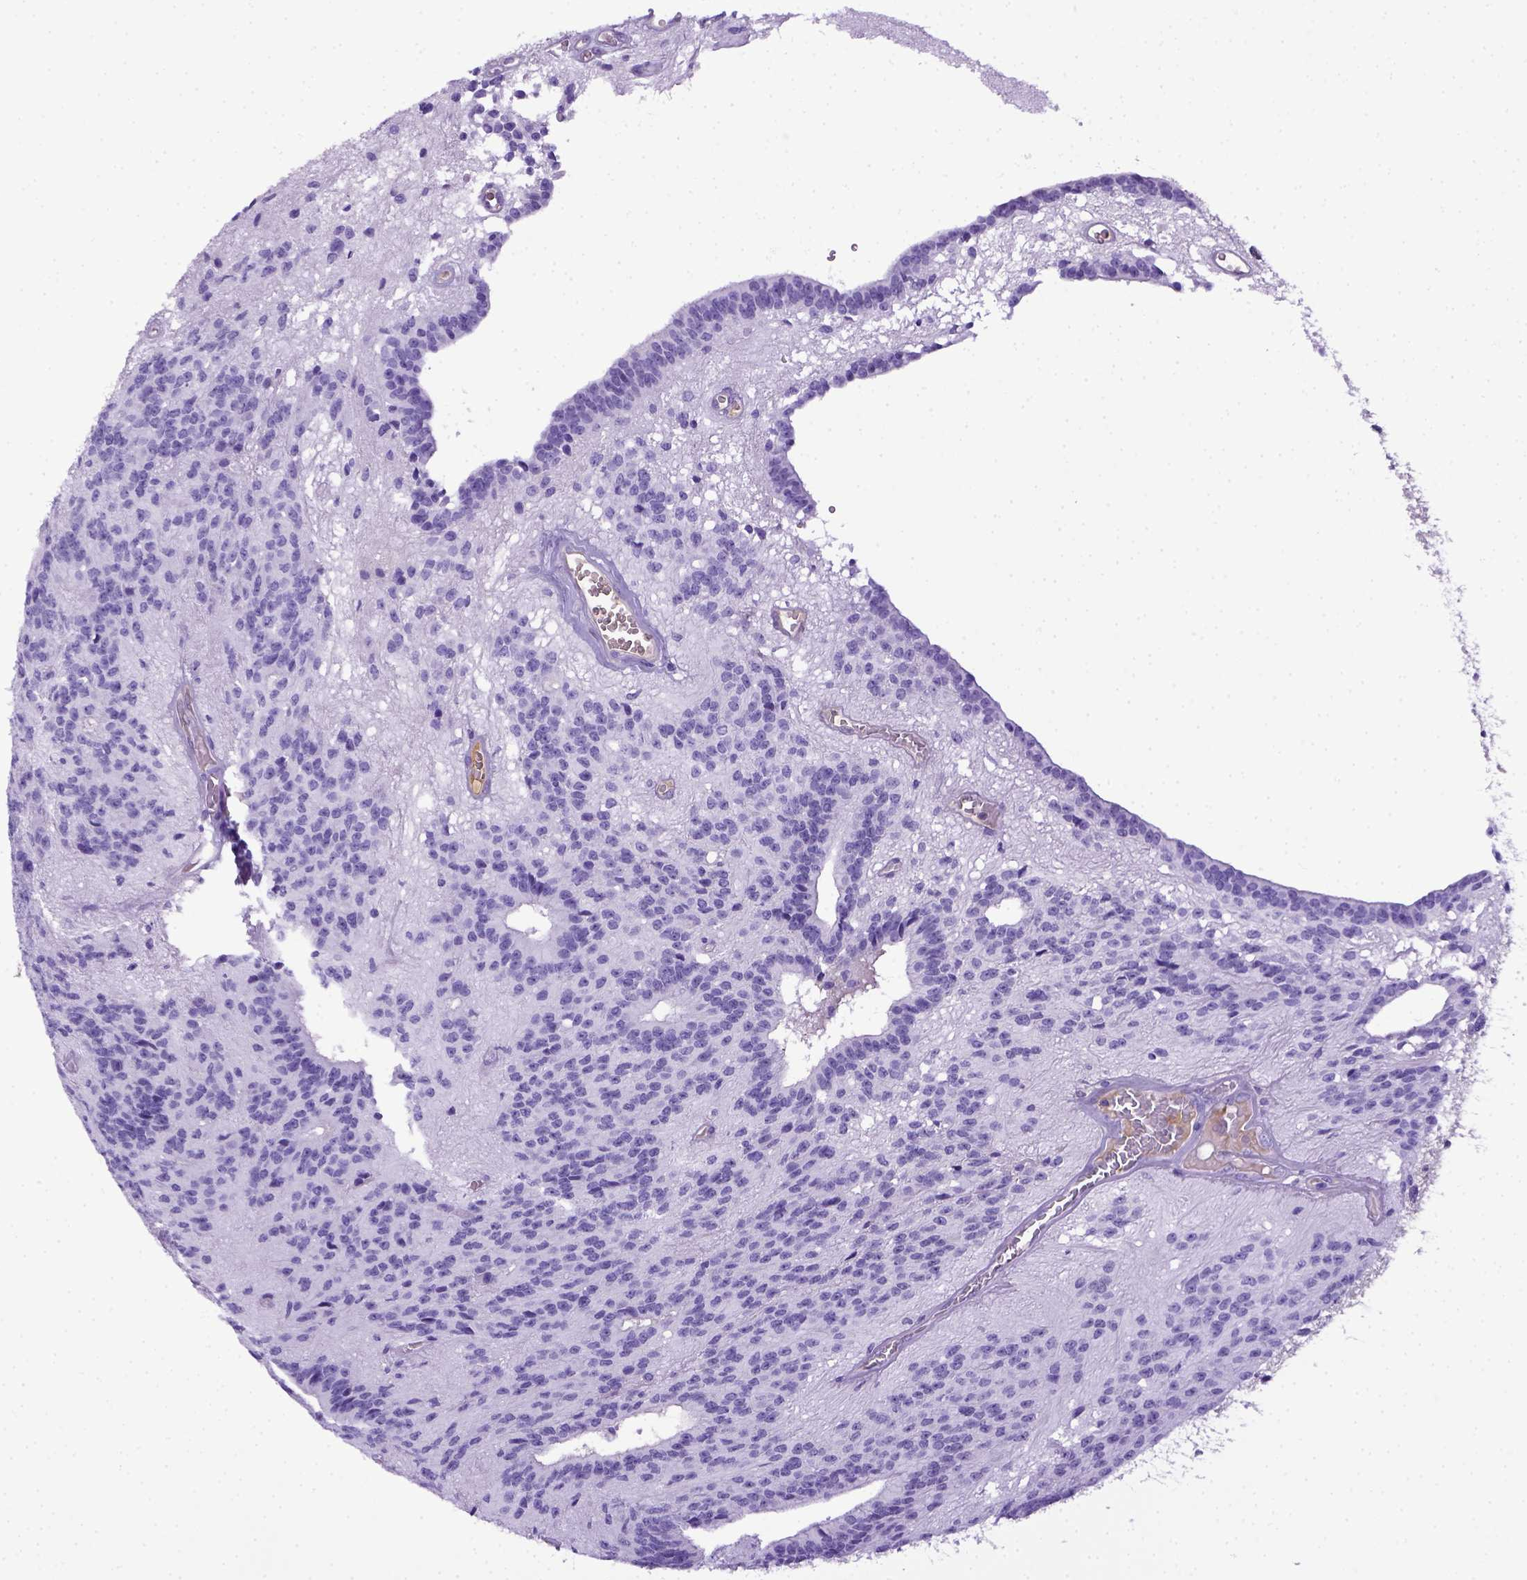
{"staining": {"intensity": "negative", "quantity": "none", "location": "none"}, "tissue": "glioma", "cell_type": "Tumor cells", "image_type": "cancer", "snomed": [{"axis": "morphology", "description": "Glioma, malignant, Low grade"}, {"axis": "topography", "description": "Brain"}], "caption": "Glioma was stained to show a protein in brown. There is no significant positivity in tumor cells.", "gene": "ITIH4", "patient": {"sex": "male", "age": 31}}